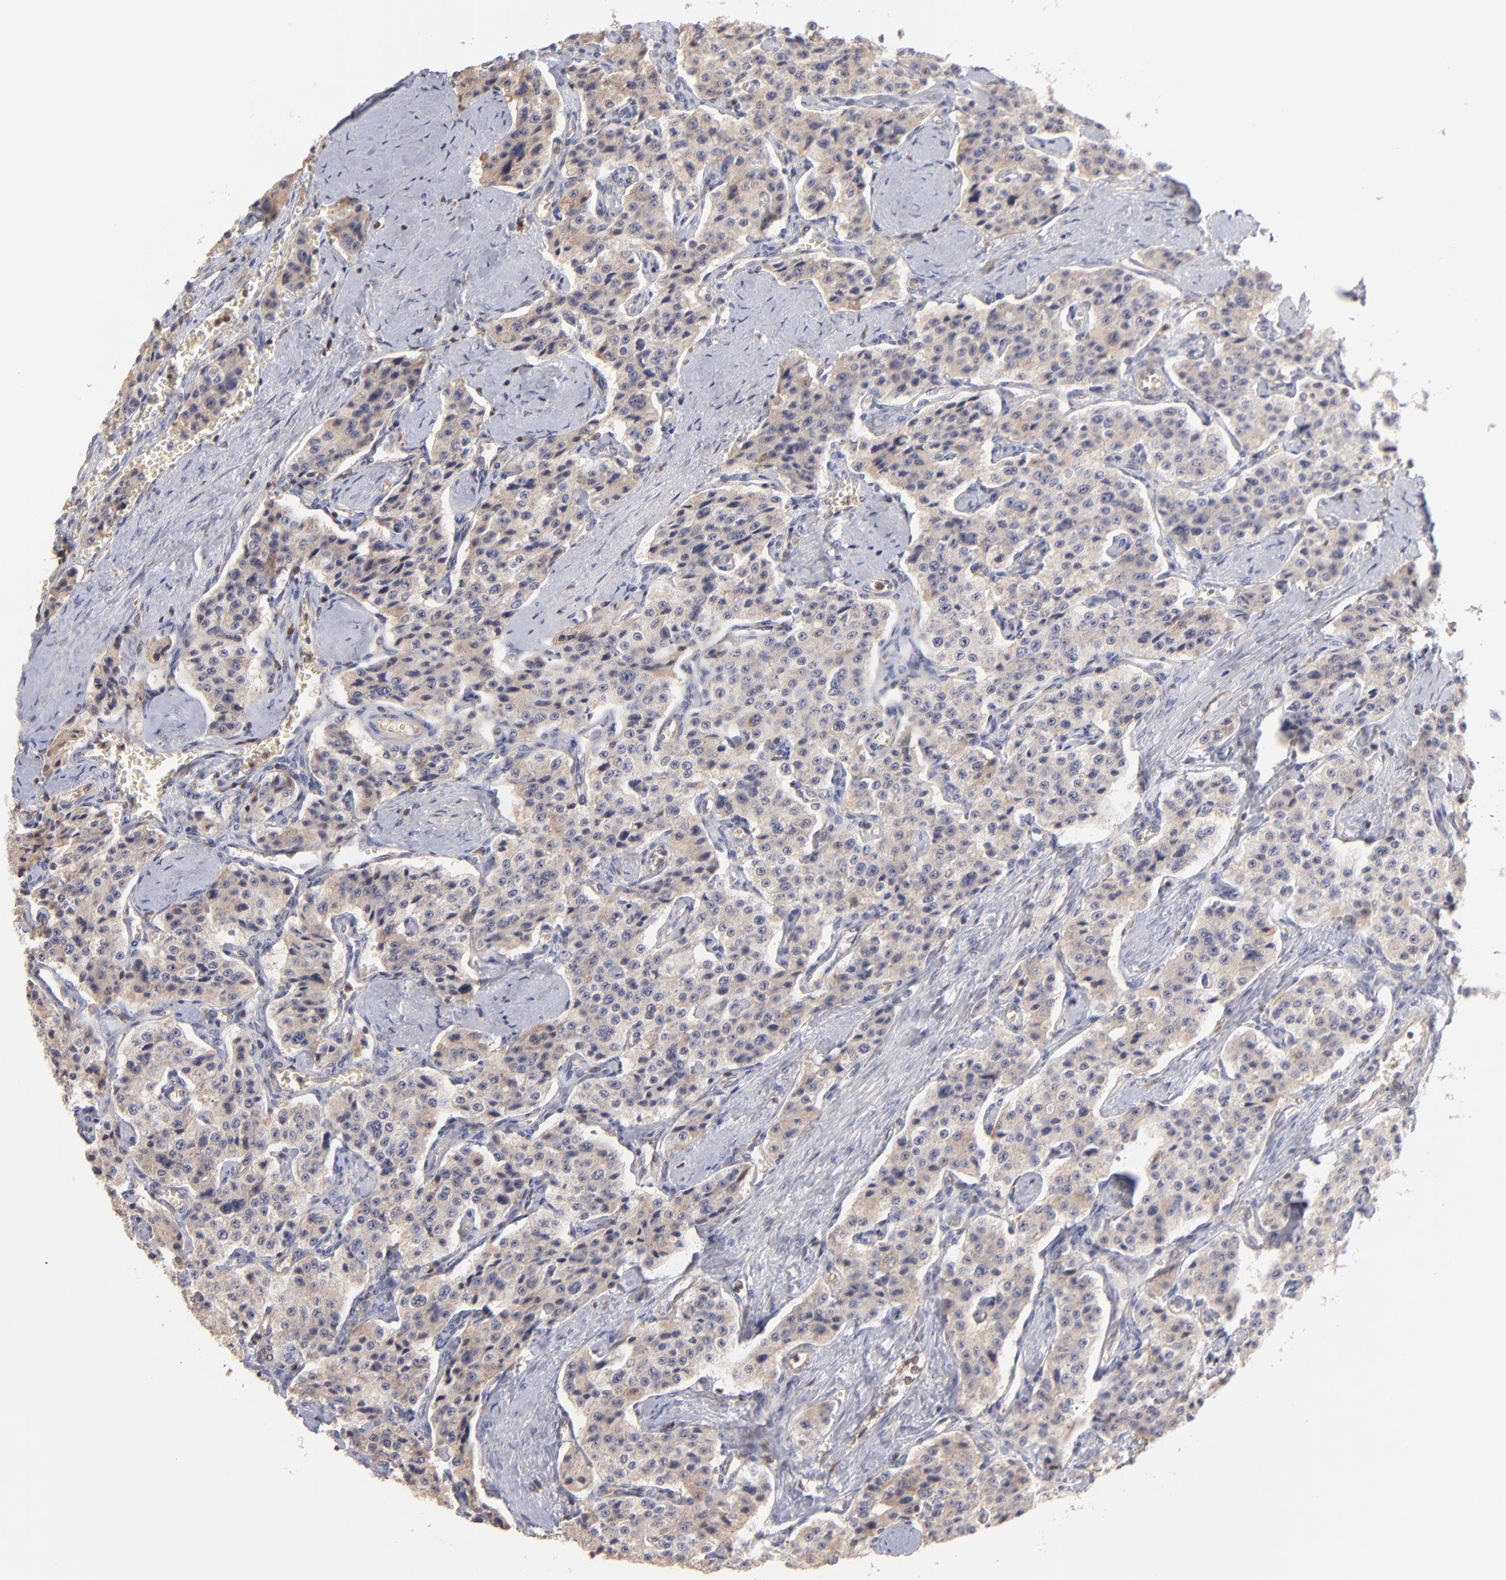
{"staining": {"intensity": "weak", "quantity": ">75%", "location": "cytoplasmic/membranous"}, "tissue": "carcinoid", "cell_type": "Tumor cells", "image_type": "cancer", "snomed": [{"axis": "morphology", "description": "Carcinoid, malignant, NOS"}, {"axis": "topography", "description": "Small intestine"}], "caption": "A high-resolution image shows immunohistochemistry (IHC) staining of carcinoid, which displays weak cytoplasmic/membranous staining in about >75% of tumor cells.", "gene": "MAPRE1", "patient": {"sex": "male", "age": 52}}